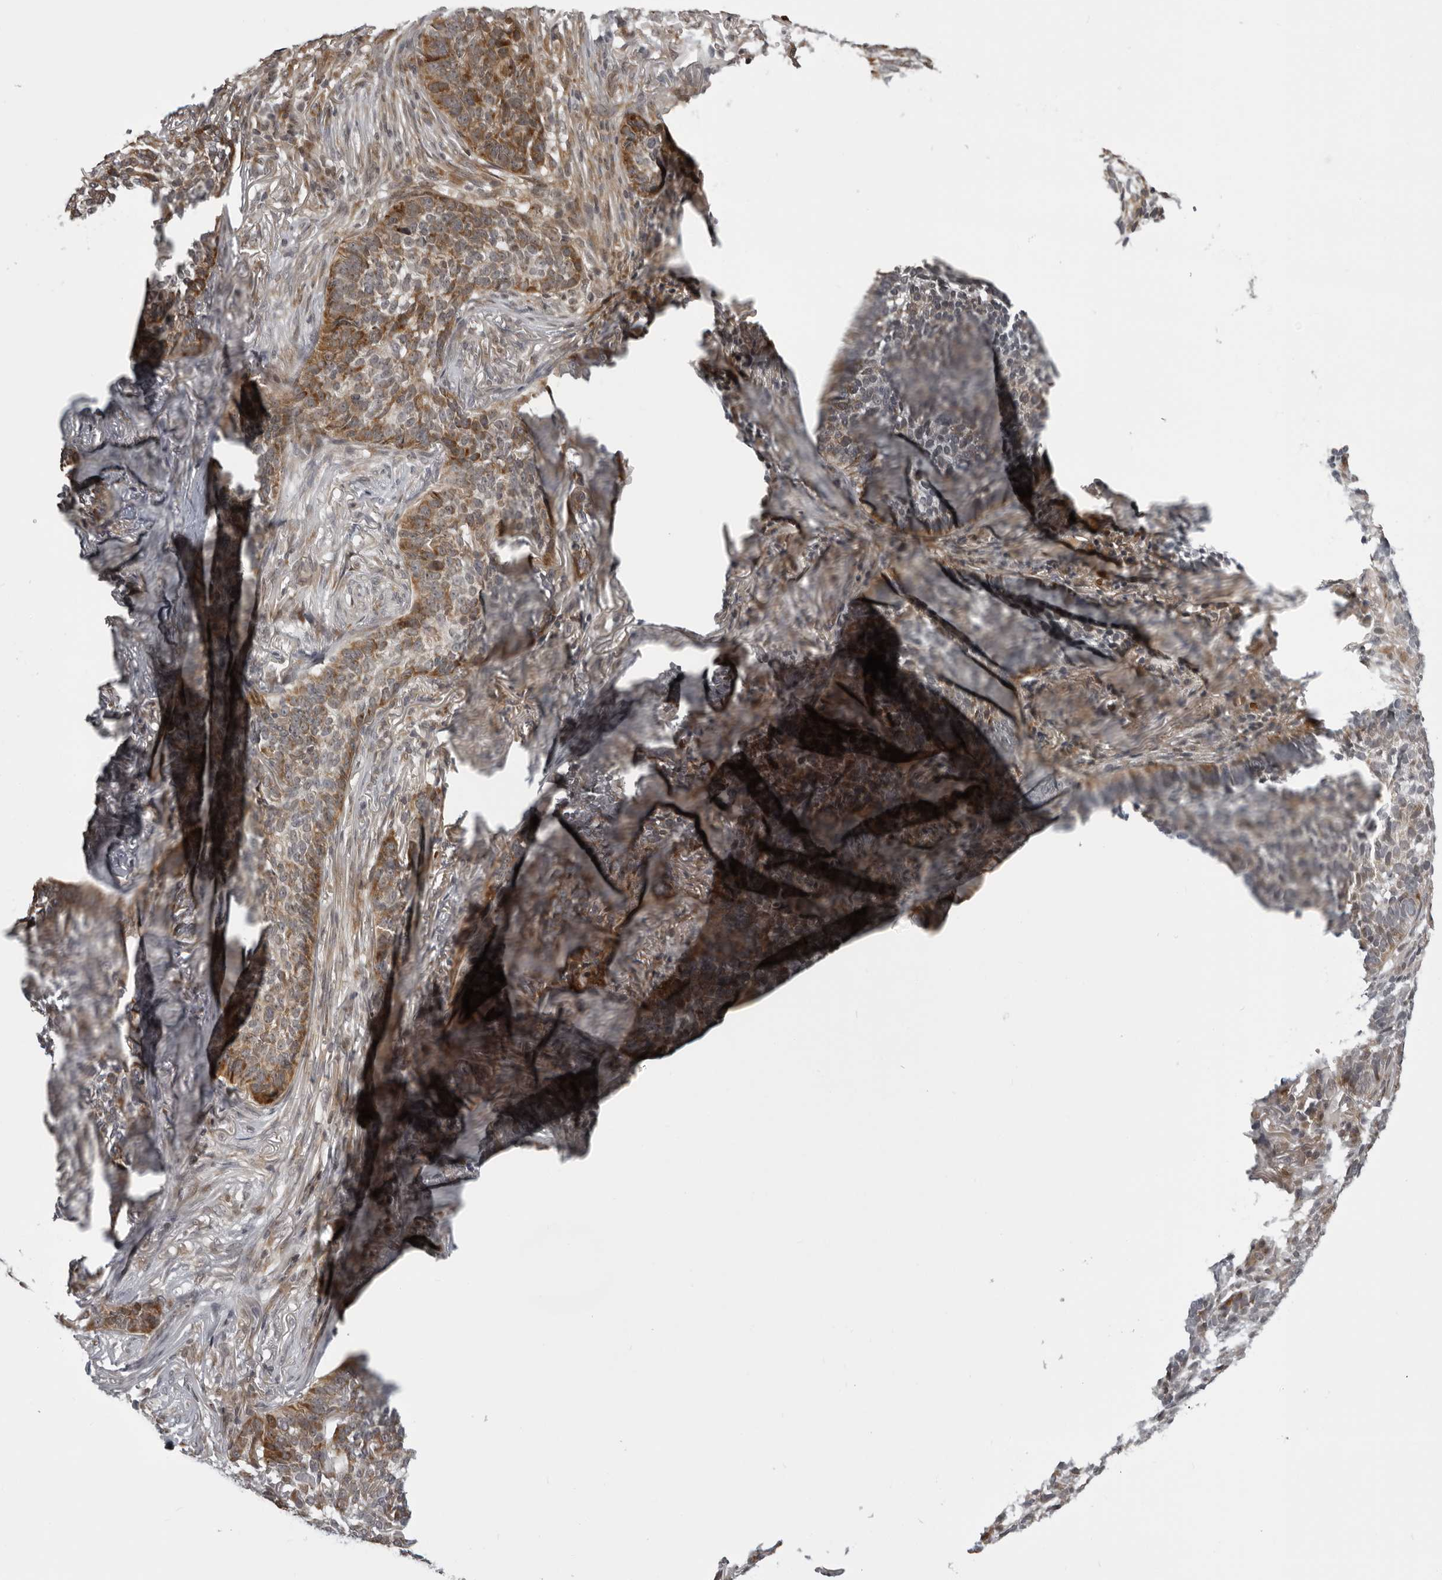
{"staining": {"intensity": "moderate", "quantity": "25%-75%", "location": "cytoplasmic/membranous"}, "tissue": "skin cancer", "cell_type": "Tumor cells", "image_type": "cancer", "snomed": [{"axis": "morphology", "description": "Basal cell carcinoma"}, {"axis": "topography", "description": "Skin"}], "caption": "Protein staining of skin cancer tissue displays moderate cytoplasmic/membranous positivity in approximately 25%-75% of tumor cells.", "gene": "THOP1", "patient": {"sex": "male", "age": 85}}